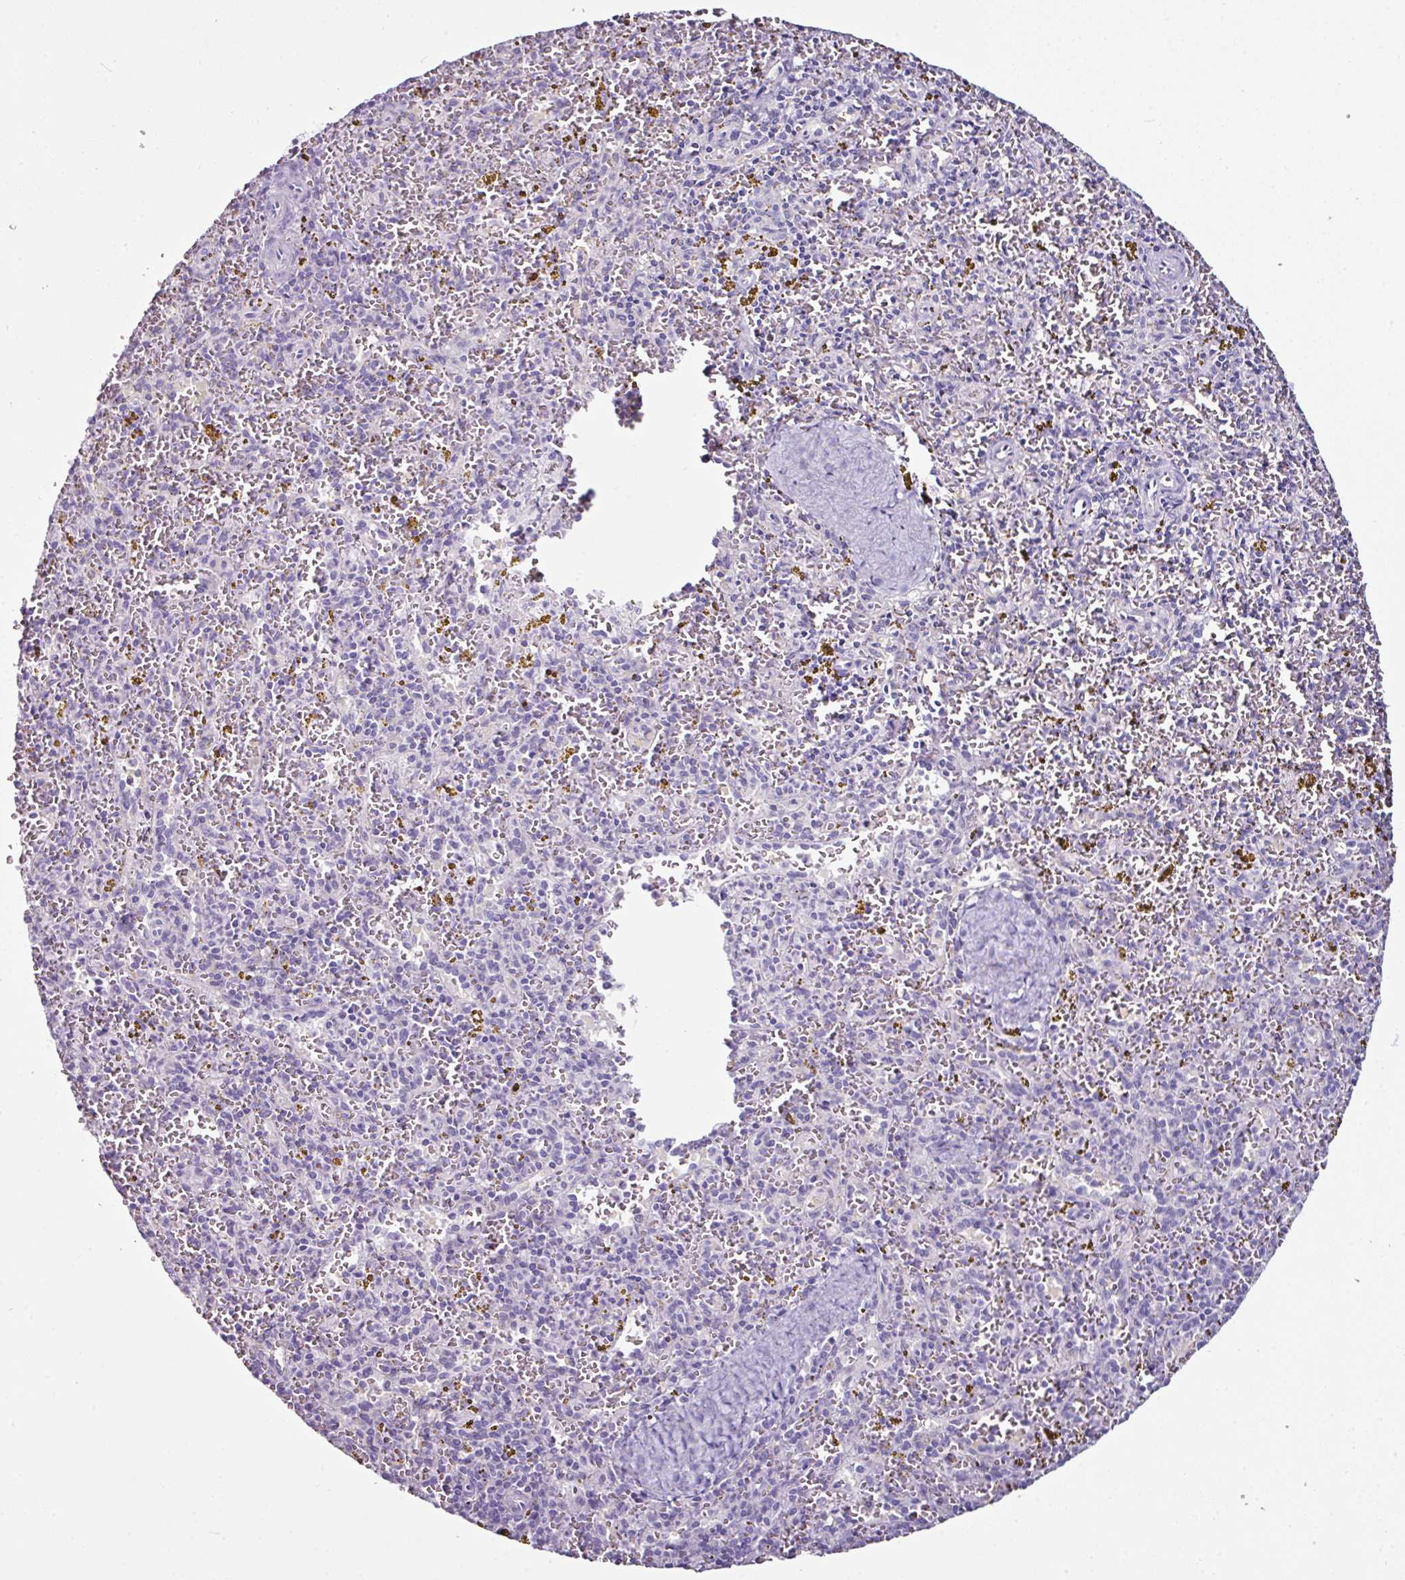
{"staining": {"intensity": "negative", "quantity": "none", "location": "none"}, "tissue": "spleen", "cell_type": "Cells in red pulp", "image_type": "normal", "snomed": [{"axis": "morphology", "description": "Normal tissue, NOS"}, {"axis": "topography", "description": "Spleen"}], "caption": "IHC of unremarkable human spleen displays no staining in cells in red pulp.", "gene": "GLP2R", "patient": {"sex": "male", "age": 57}}